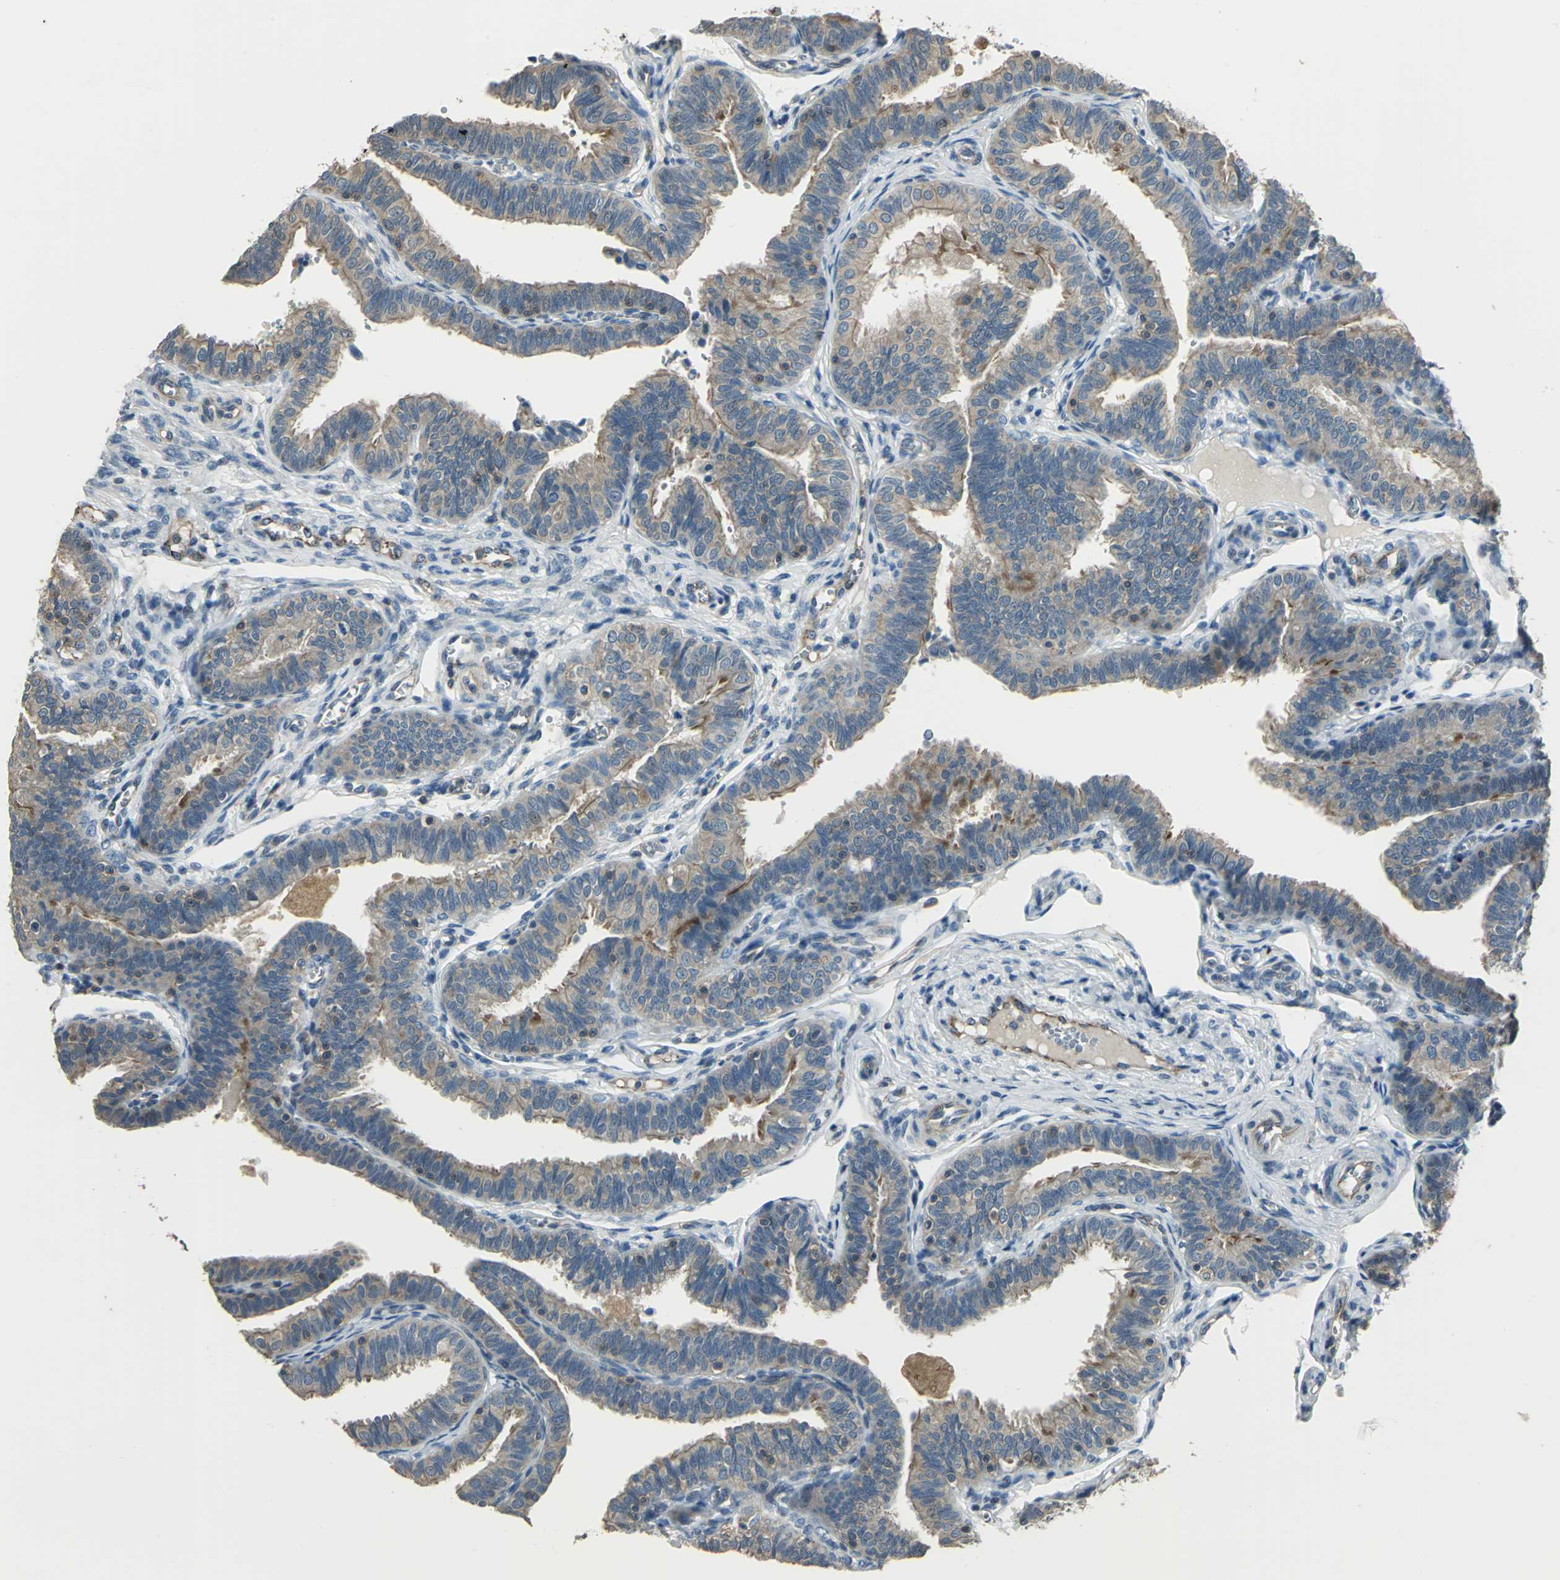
{"staining": {"intensity": "moderate", "quantity": ">75%", "location": "cytoplasmic/membranous"}, "tissue": "fallopian tube", "cell_type": "Glandular cells", "image_type": "normal", "snomed": [{"axis": "morphology", "description": "Normal tissue, NOS"}, {"axis": "topography", "description": "Fallopian tube"}], "caption": "Human fallopian tube stained with a protein marker shows moderate staining in glandular cells.", "gene": "RAPGEF1", "patient": {"sex": "female", "age": 46}}